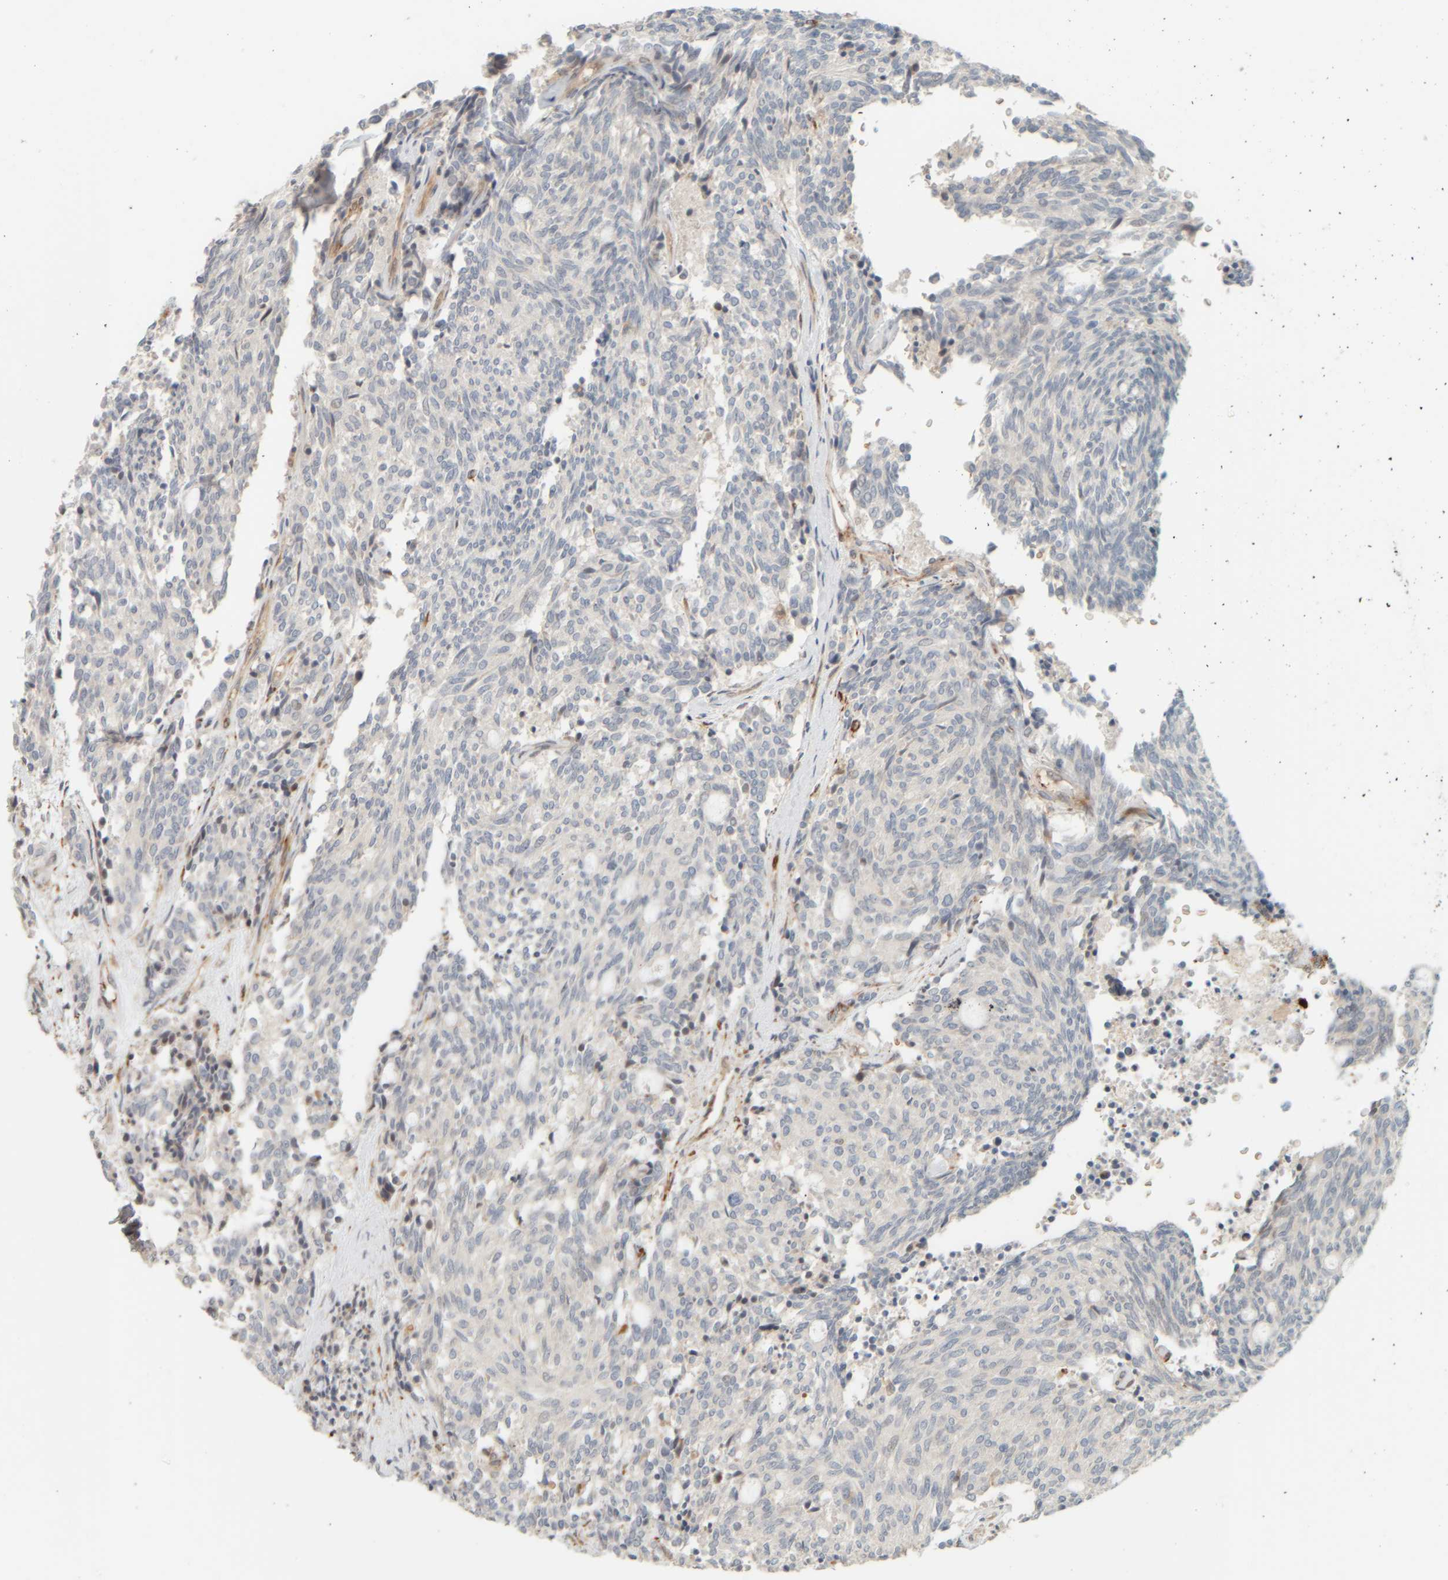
{"staining": {"intensity": "negative", "quantity": "none", "location": "none"}, "tissue": "carcinoid", "cell_type": "Tumor cells", "image_type": "cancer", "snomed": [{"axis": "morphology", "description": "Carcinoid, malignant, NOS"}, {"axis": "topography", "description": "Pancreas"}], "caption": "Human carcinoid (malignant) stained for a protein using immunohistochemistry reveals no positivity in tumor cells.", "gene": "PTGES3L-AARSD1", "patient": {"sex": "female", "age": 54}}